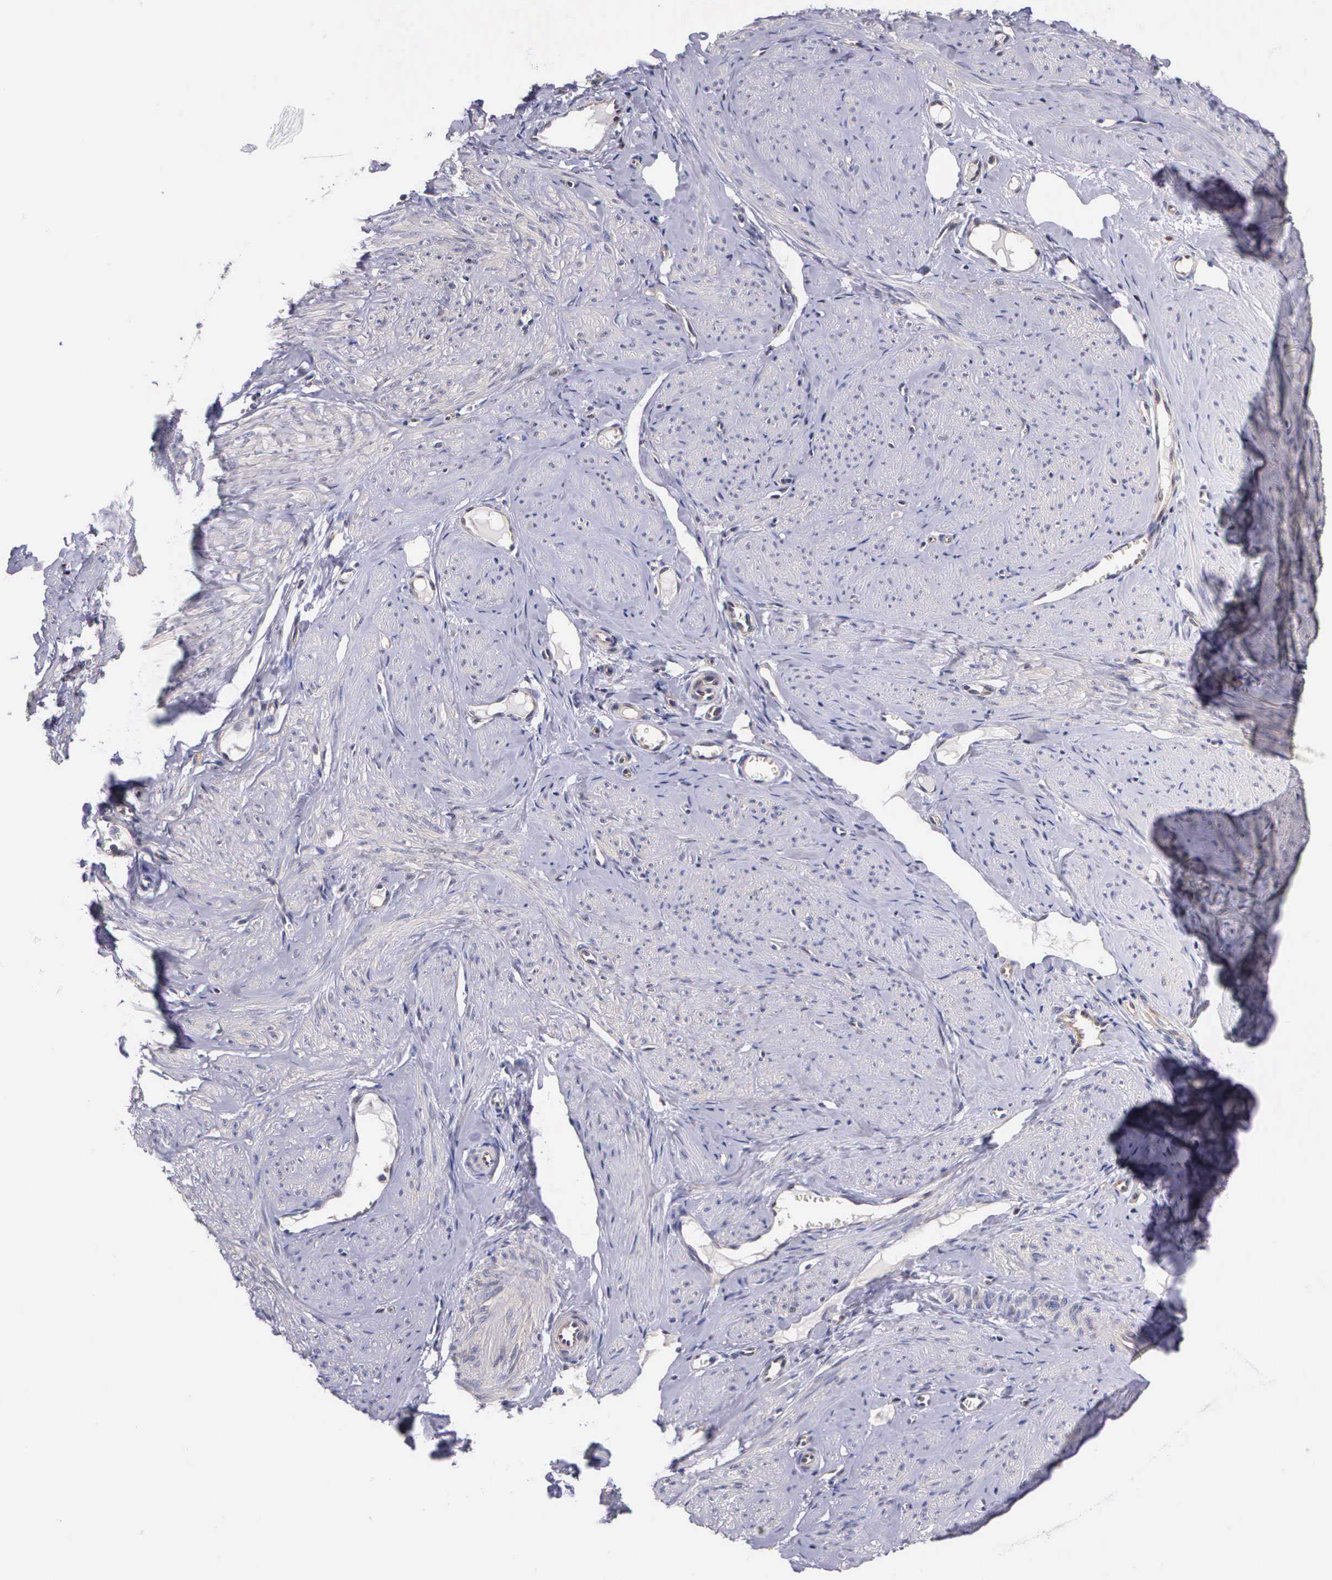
{"staining": {"intensity": "negative", "quantity": "none", "location": "none"}, "tissue": "smooth muscle", "cell_type": "Smooth muscle cells", "image_type": "normal", "snomed": [{"axis": "morphology", "description": "Normal tissue, NOS"}, {"axis": "topography", "description": "Uterus"}], "caption": "This is a image of immunohistochemistry staining of benign smooth muscle, which shows no positivity in smooth muscle cells. (DAB immunohistochemistry with hematoxylin counter stain).", "gene": "IGBP1P2", "patient": {"sex": "female", "age": 45}}